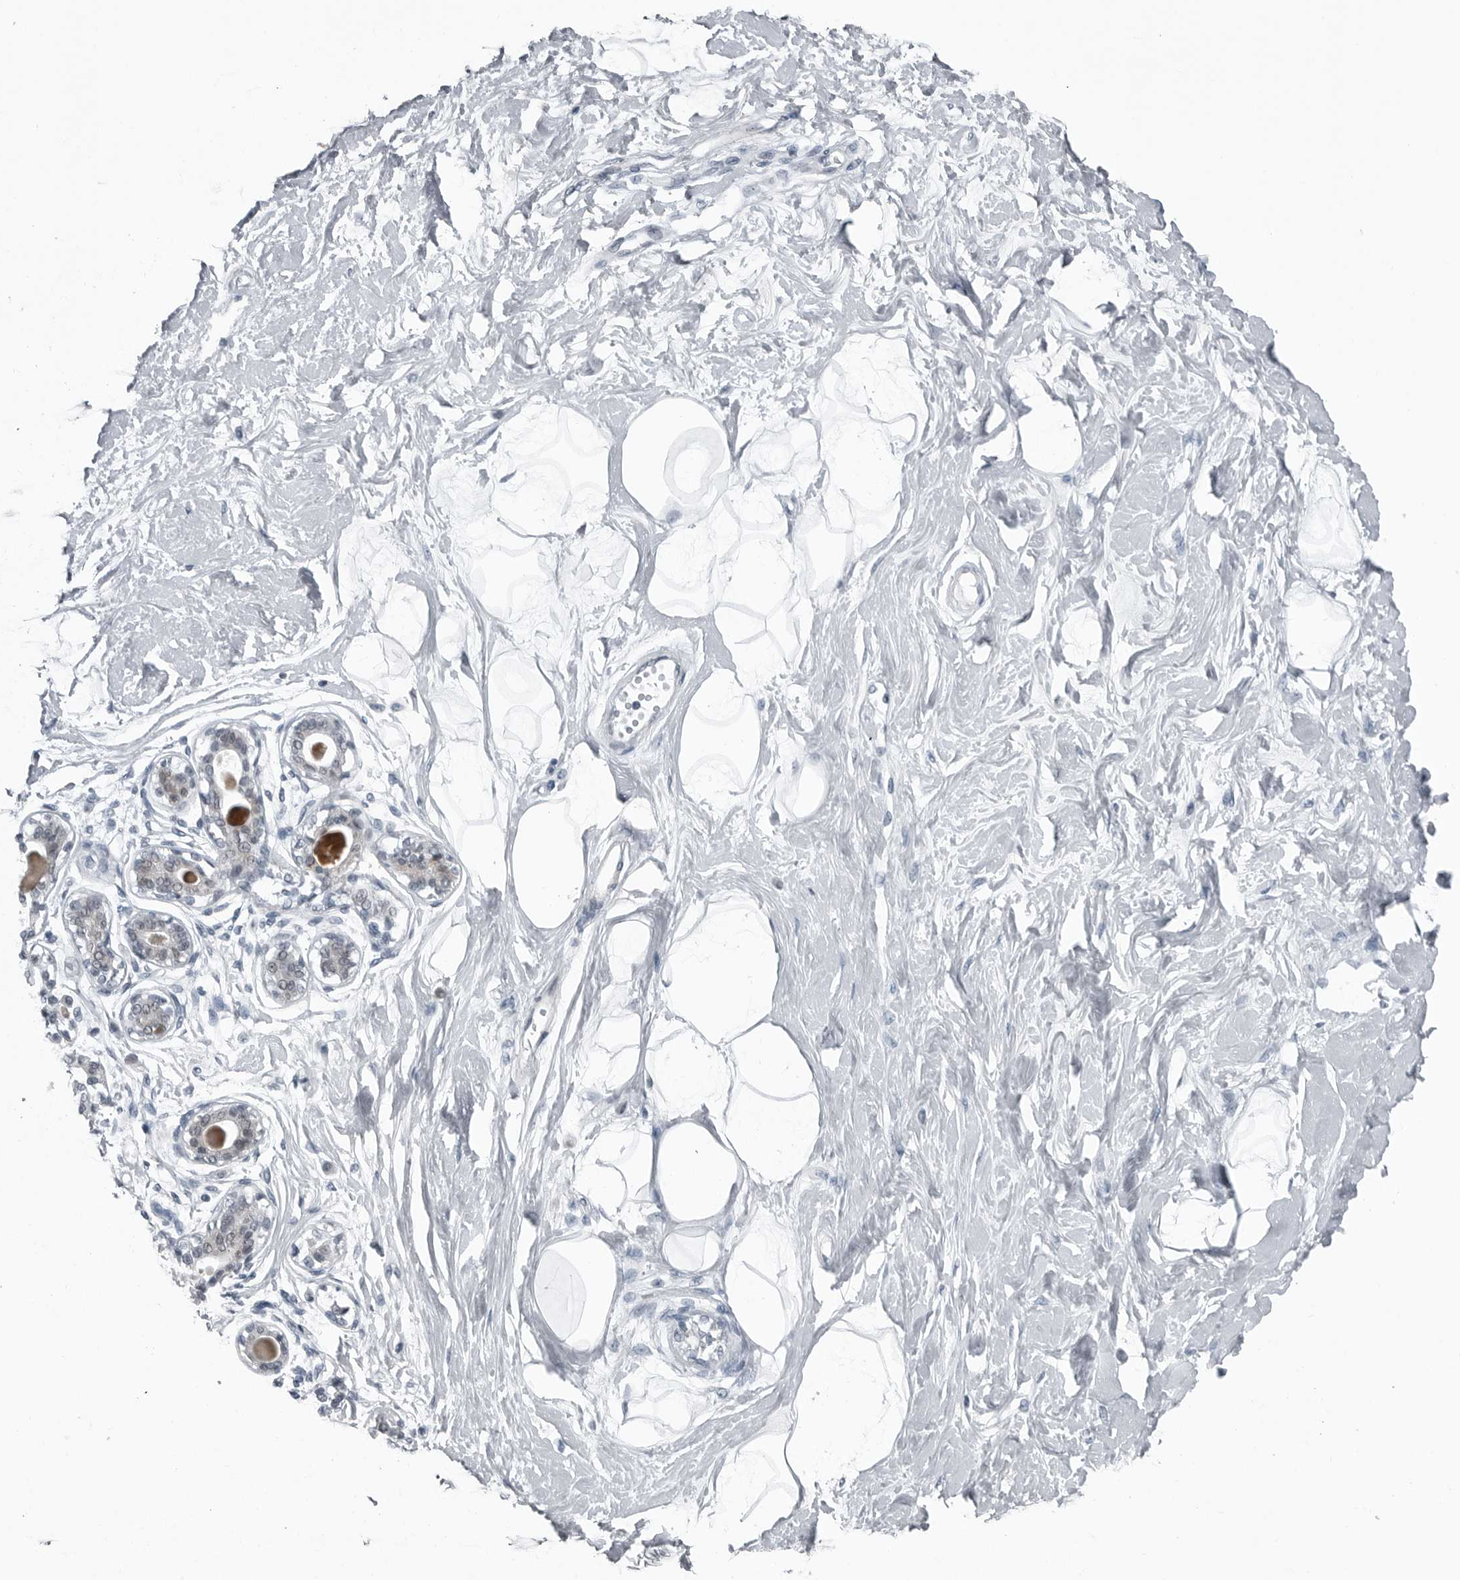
{"staining": {"intensity": "negative", "quantity": "none", "location": "none"}, "tissue": "breast", "cell_type": "Adipocytes", "image_type": "normal", "snomed": [{"axis": "morphology", "description": "Normal tissue, NOS"}, {"axis": "topography", "description": "Breast"}], "caption": "Photomicrograph shows no protein expression in adipocytes of benign breast.", "gene": "DNAAF11", "patient": {"sex": "female", "age": 45}}